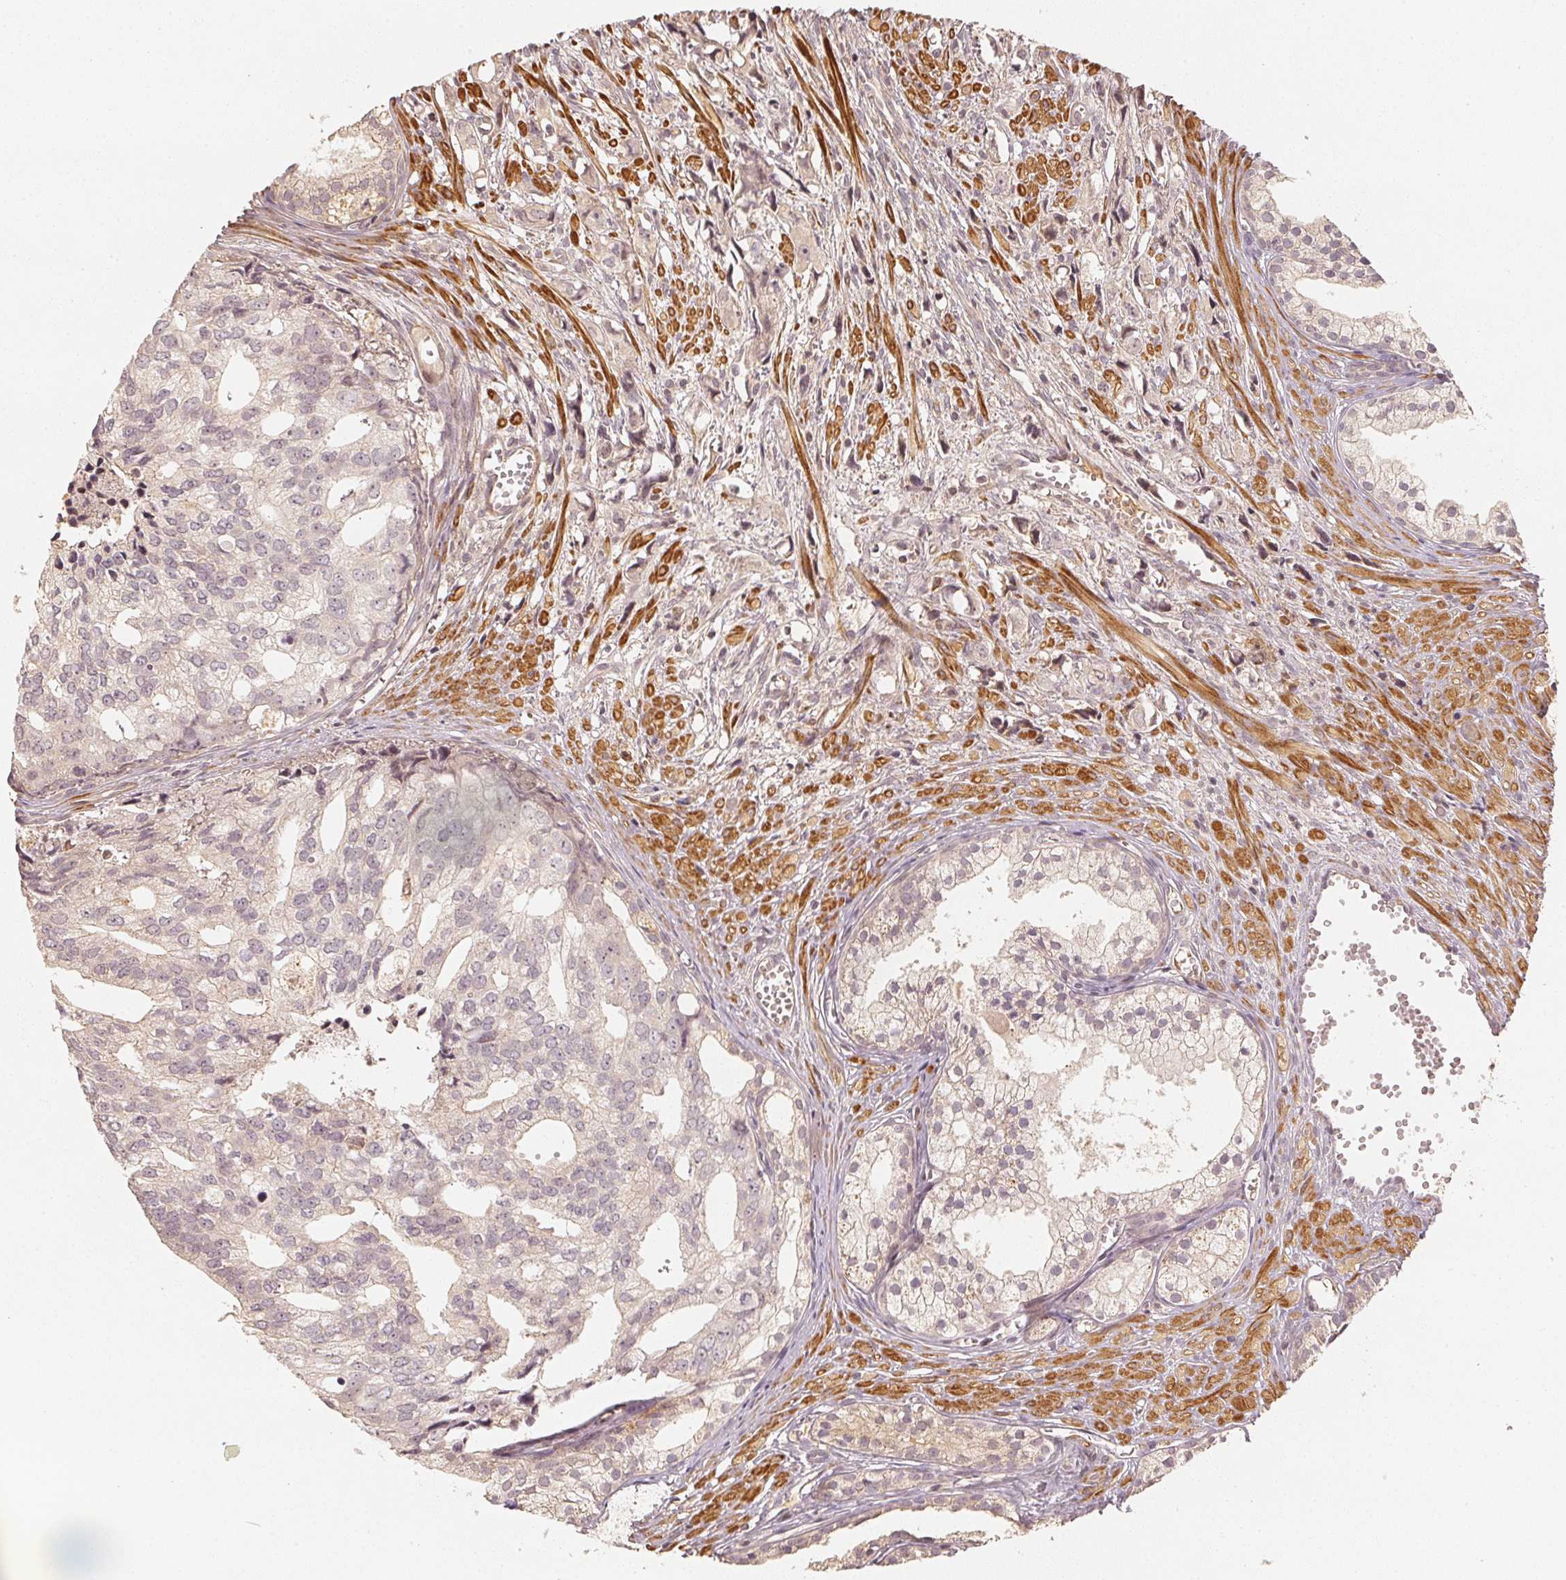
{"staining": {"intensity": "negative", "quantity": "none", "location": "none"}, "tissue": "prostate cancer", "cell_type": "Tumor cells", "image_type": "cancer", "snomed": [{"axis": "morphology", "description": "Adenocarcinoma, High grade"}, {"axis": "topography", "description": "Prostate"}], "caption": "Immunohistochemistry (IHC) image of neoplastic tissue: human prostate adenocarcinoma (high-grade) stained with DAB reveals no significant protein staining in tumor cells.", "gene": "SERPINE1", "patient": {"sex": "male", "age": 58}}